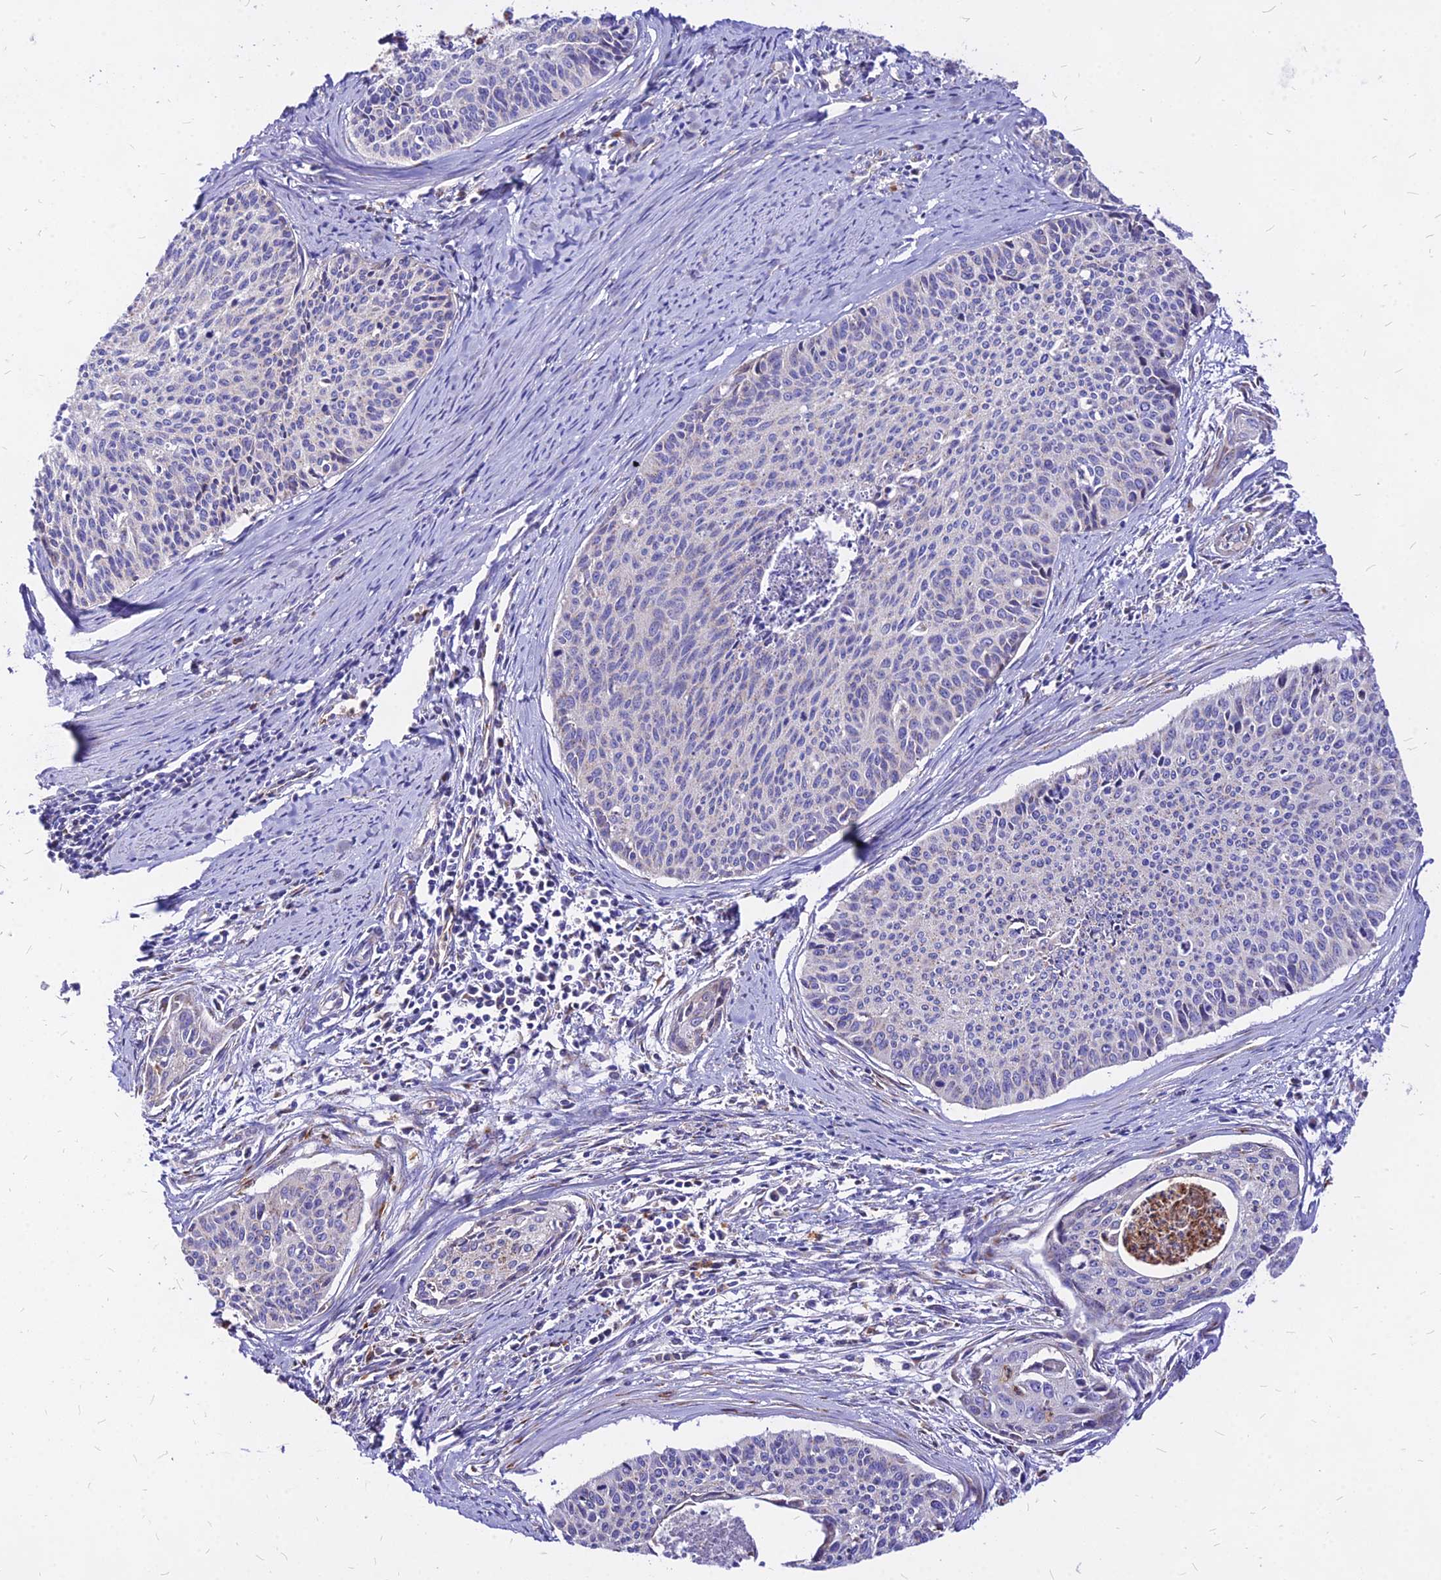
{"staining": {"intensity": "negative", "quantity": "none", "location": "none"}, "tissue": "cervical cancer", "cell_type": "Tumor cells", "image_type": "cancer", "snomed": [{"axis": "morphology", "description": "Squamous cell carcinoma, NOS"}, {"axis": "topography", "description": "Cervix"}], "caption": "There is no significant positivity in tumor cells of squamous cell carcinoma (cervical).", "gene": "MRPL3", "patient": {"sex": "female", "age": 55}}